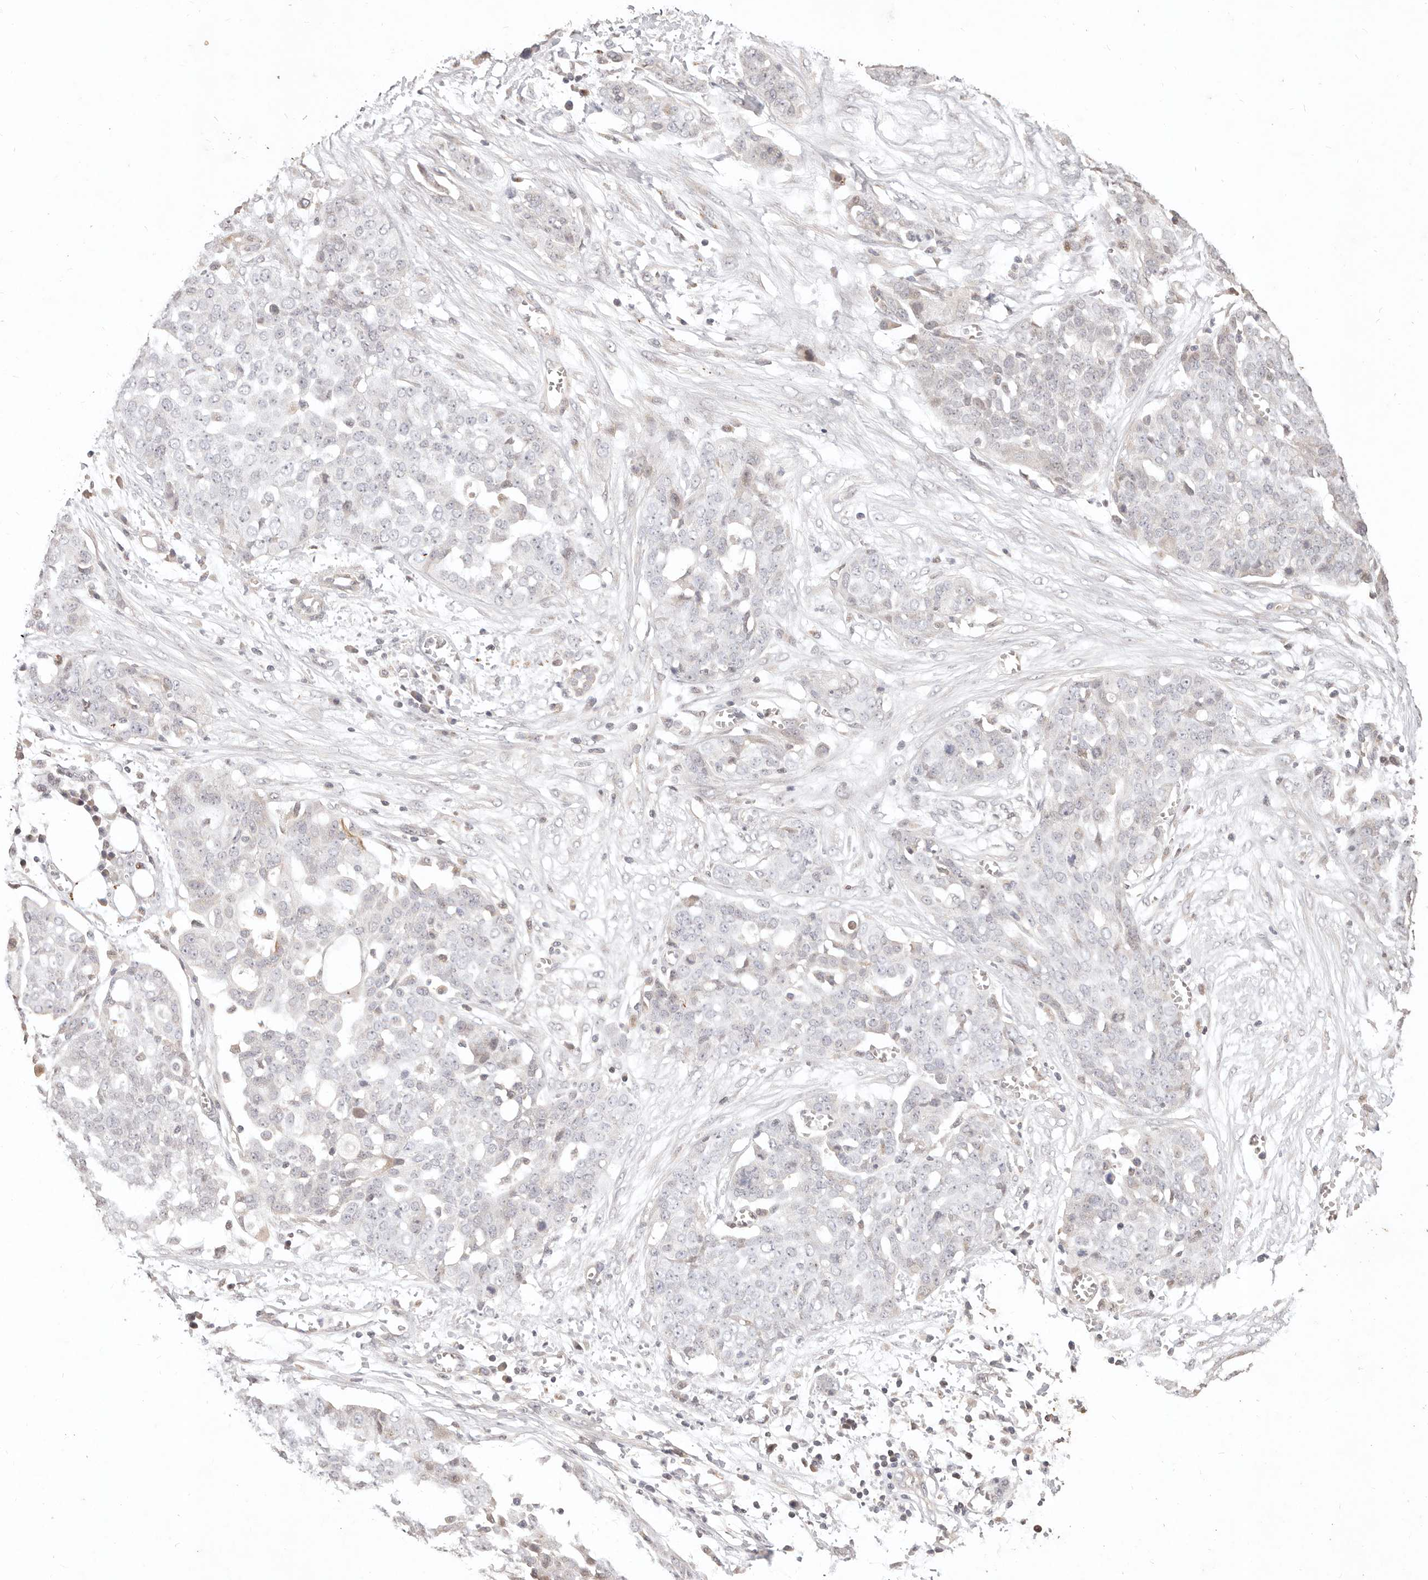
{"staining": {"intensity": "negative", "quantity": "none", "location": "none"}, "tissue": "ovarian cancer", "cell_type": "Tumor cells", "image_type": "cancer", "snomed": [{"axis": "morphology", "description": "Cystadenocarcinoma, serous, NOS"}, {"axis": "topography", "description": "Soft tissue"}, {"axis": "topography", "description": "Ovary"}], "caption": "Immunohistochemistry photomicrograph of ovarian serous cystadenocarcinoma stained for a protein (brown), which demonstrates no staining in tumor cells.", "gene": "KIF9", "patient": {"sex": "female", "age": 57}}